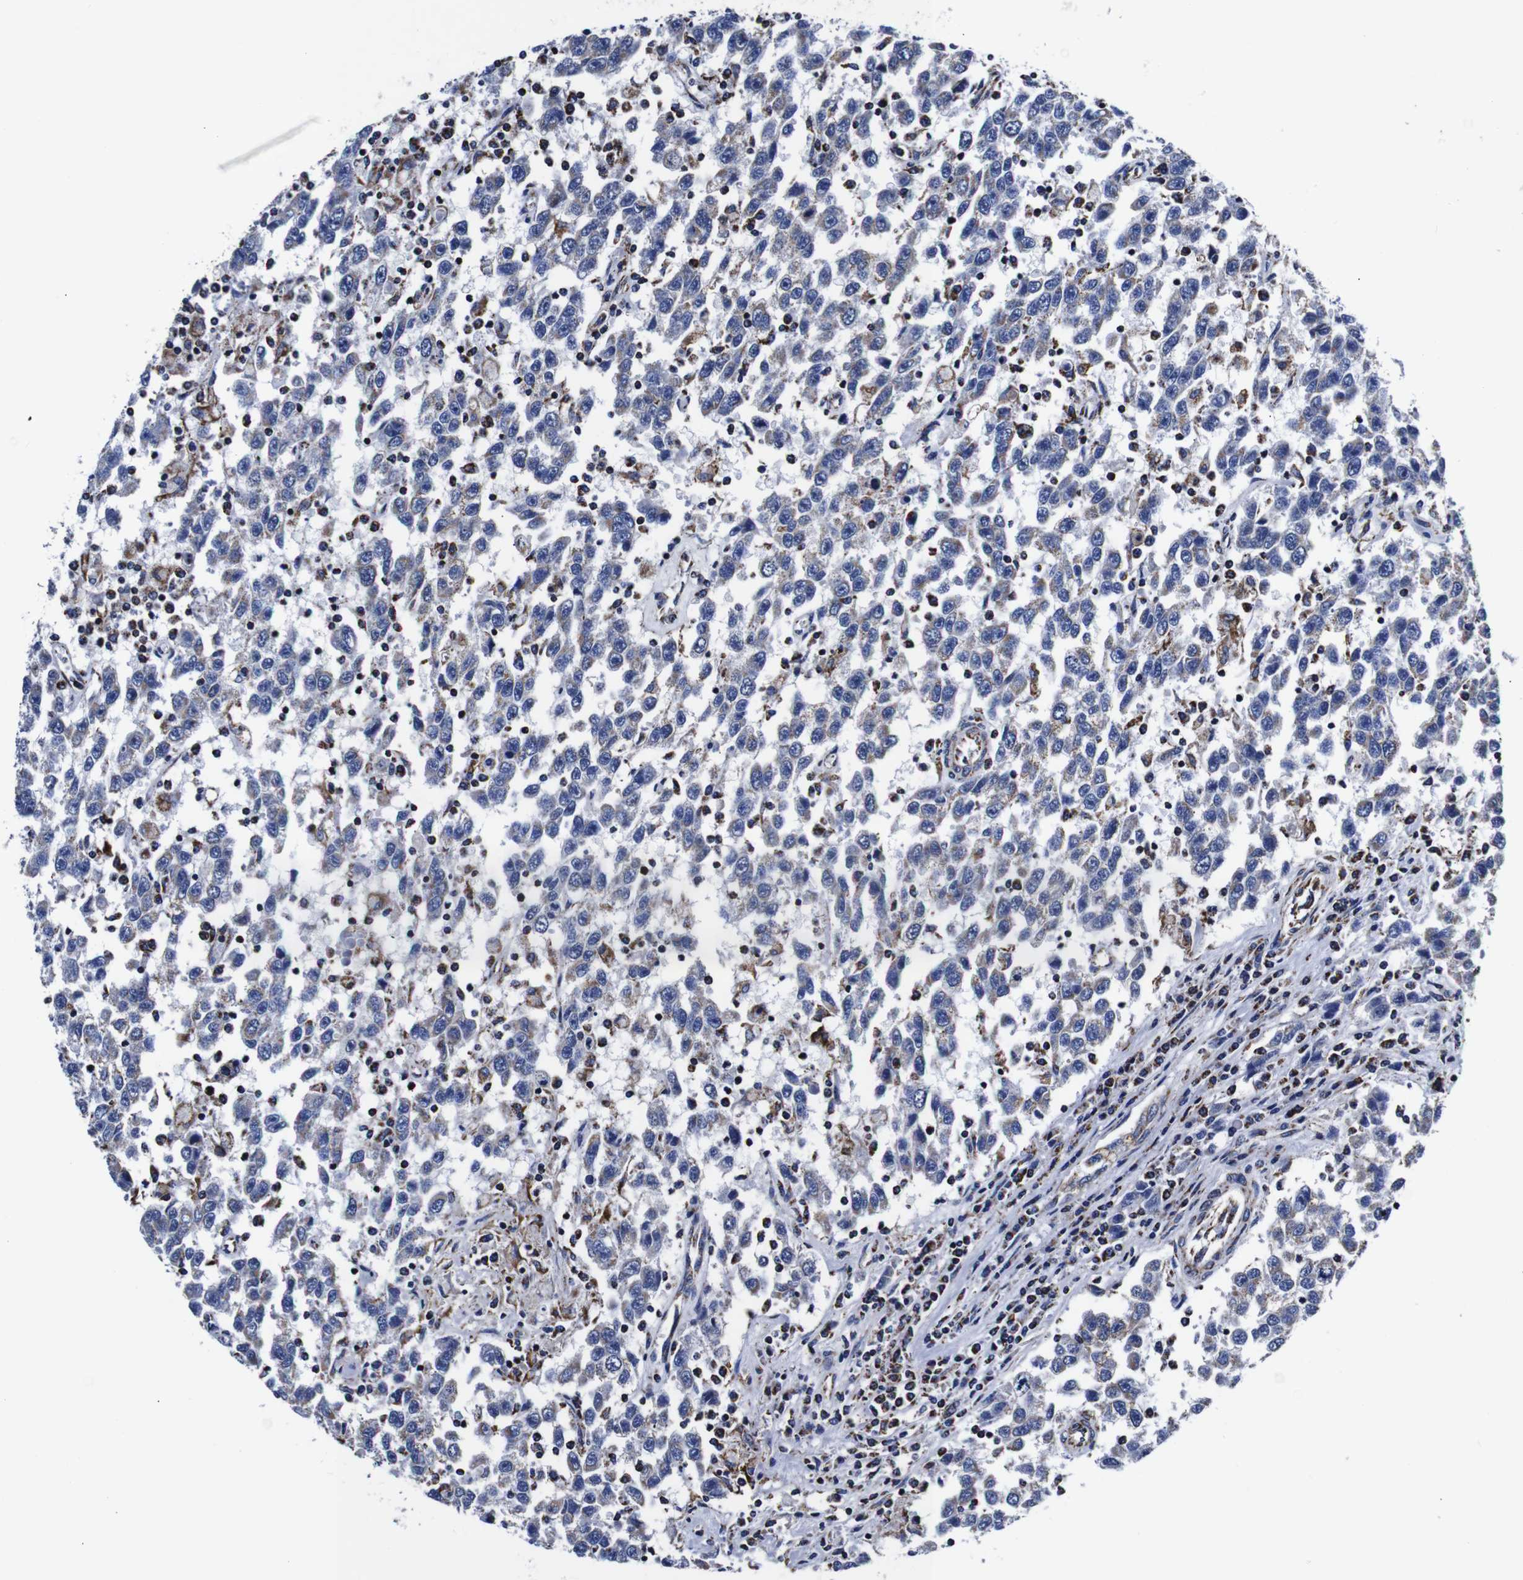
{"staining": {"intensity": "negative", "quantity": "none", "location": "none"}, "tissue": "testis cancer", "cell_type": "Tumor cells", "image_type": "cancer", "snomed": [{"axis": "morphology", "description": "Seminoma, NOS"}, {"axis": "topography", "description": "Testis"}], "caption": "Protein analysis of testis cancer exhibits no significant positivity in tumor cells.", "gene": "FKBP9", "patient": {"sex": "male", "age": 41}}